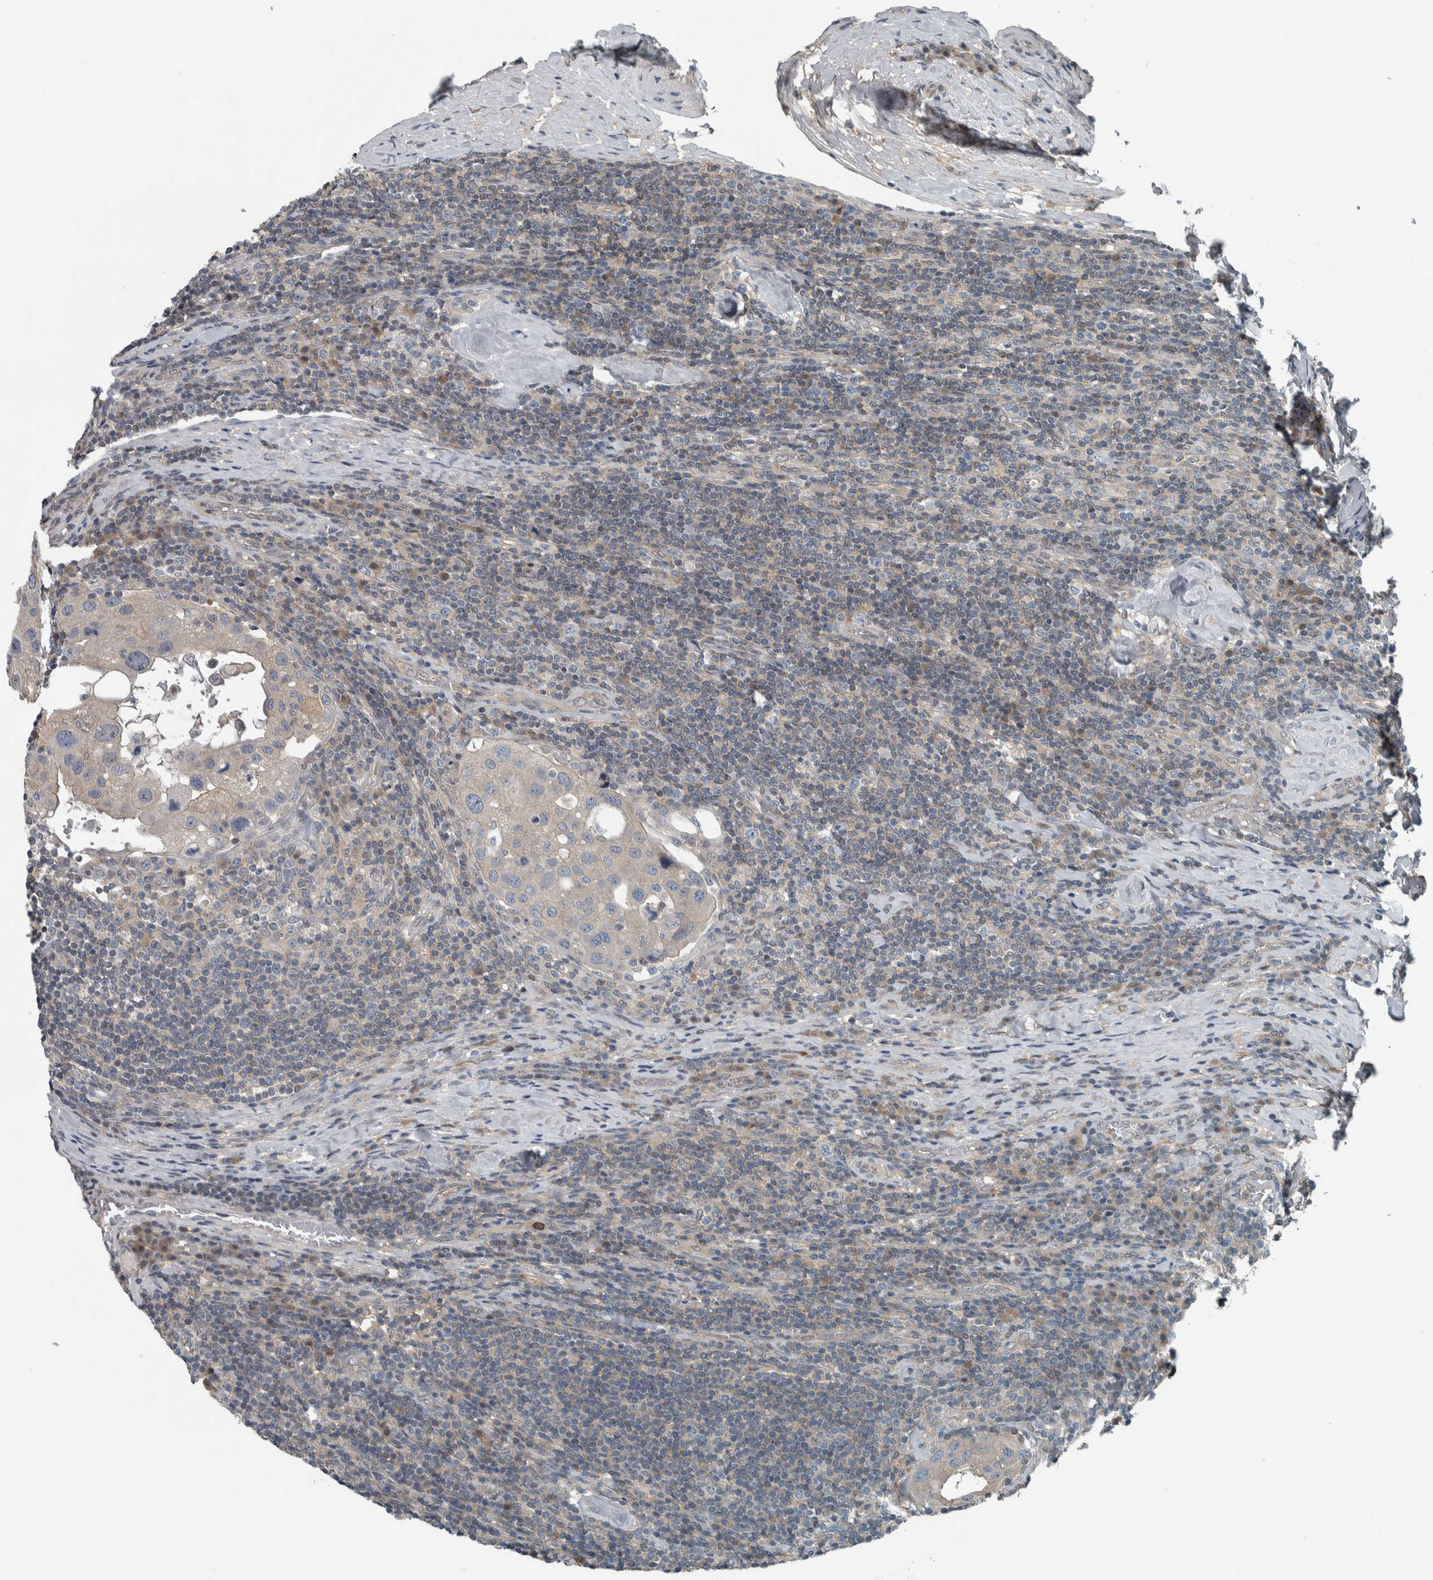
{"staining": {"intensity": "negative", "quantity": "none", "location": "none"}, "tissue": "urothelial cancer", "cell_type": "Tumor cells", "image_type": "cancer", "snomed": [{"axis": "morphology", "description": "Urothelial carcinoma, High grade"}, {"axis": "topography", "description": "Lymph node"}, {"axis": "topography", "description": "Urinary bladder"}], "caption": "This is an immunohistochemistry (IHC) image of human high-grade urothelial carcinoma. There is no expression in tumor cells.", "gene": "ALAD", "patient": {"sex": "male", "age": 51}}